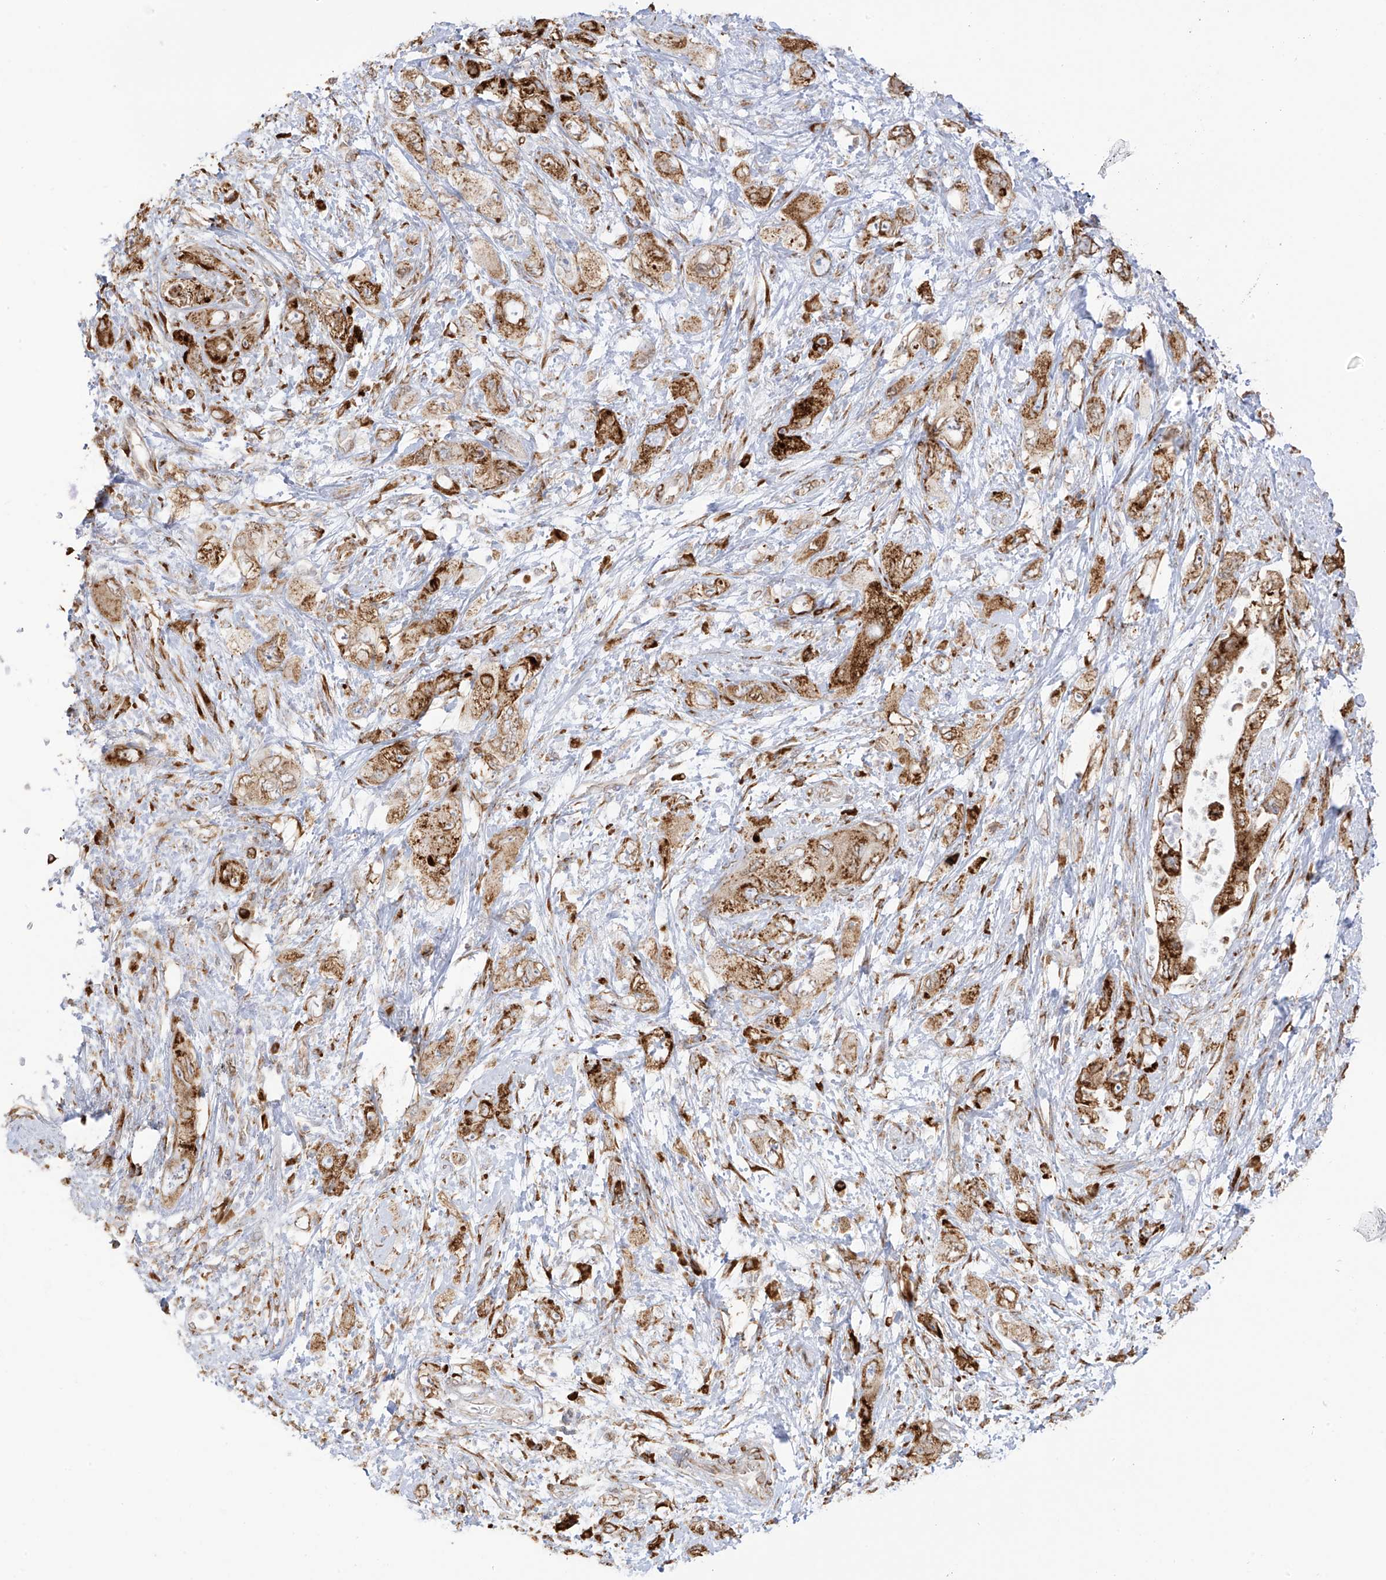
{"staining": {"intensity": "strong", "quantity": ">75%", "location": "cytoplasmic/membranous"}, "tissue": "pancreatic cancer", "cell_type": "Tumor cells", "image_type": "cancer", "snomed": [{"axis": "morphology", "description": "Adenocarcinoma, NOS"}, {"axis": "topography", "description": "Pancreas"}], "caption": "The histopathology image reveals staining of pancreatic adenocarcinoma, revealing strong cytoplasmic/membranous protein expression (brown color) within tumor cells.", "gene": "LRRC59", "patient": {"sex": "female", "age": 73}}